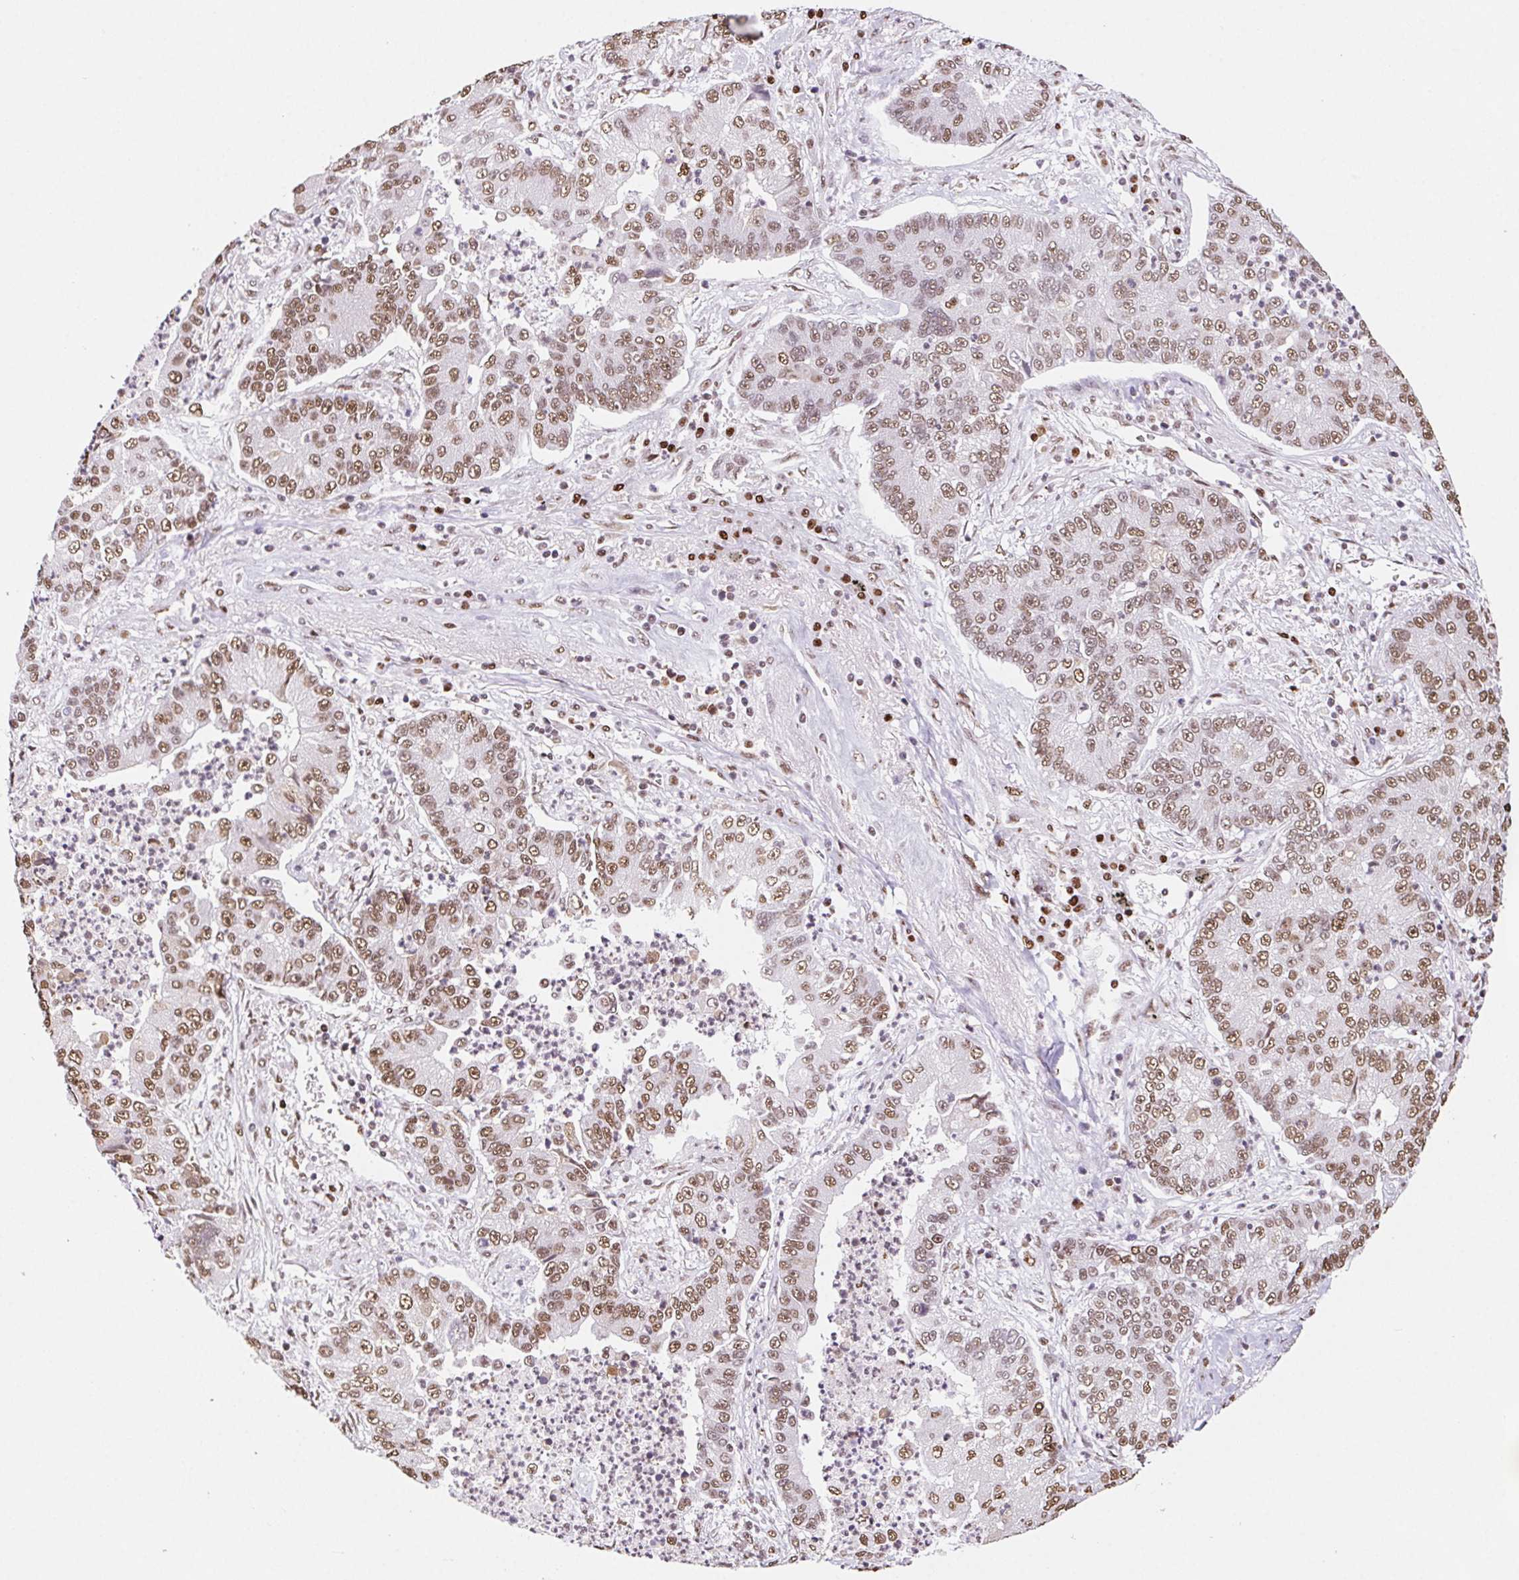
{"staining": {"intensity": "moderate", "quantity": ">75%", "location": "nuclear"}, "tissue": "lung cancer", "cell_type": "Tumor cells", "image_type": "cancer", "snomed": [{"axis": "morphology", "description": "Adenocarcinoma, NOS"}, {"axis": "topography", "description": "Lung"}], "caption": "Brown immunohistochemical staining in lung cancer displays moderate nuclear positivity in about >75% of tumor cells. (DAB (3,3'-diaminobenzidine) IHC with brightfield microscopy, high magnification).", "gene": "SET", "patient": {"sex": "female", "age": 57}}